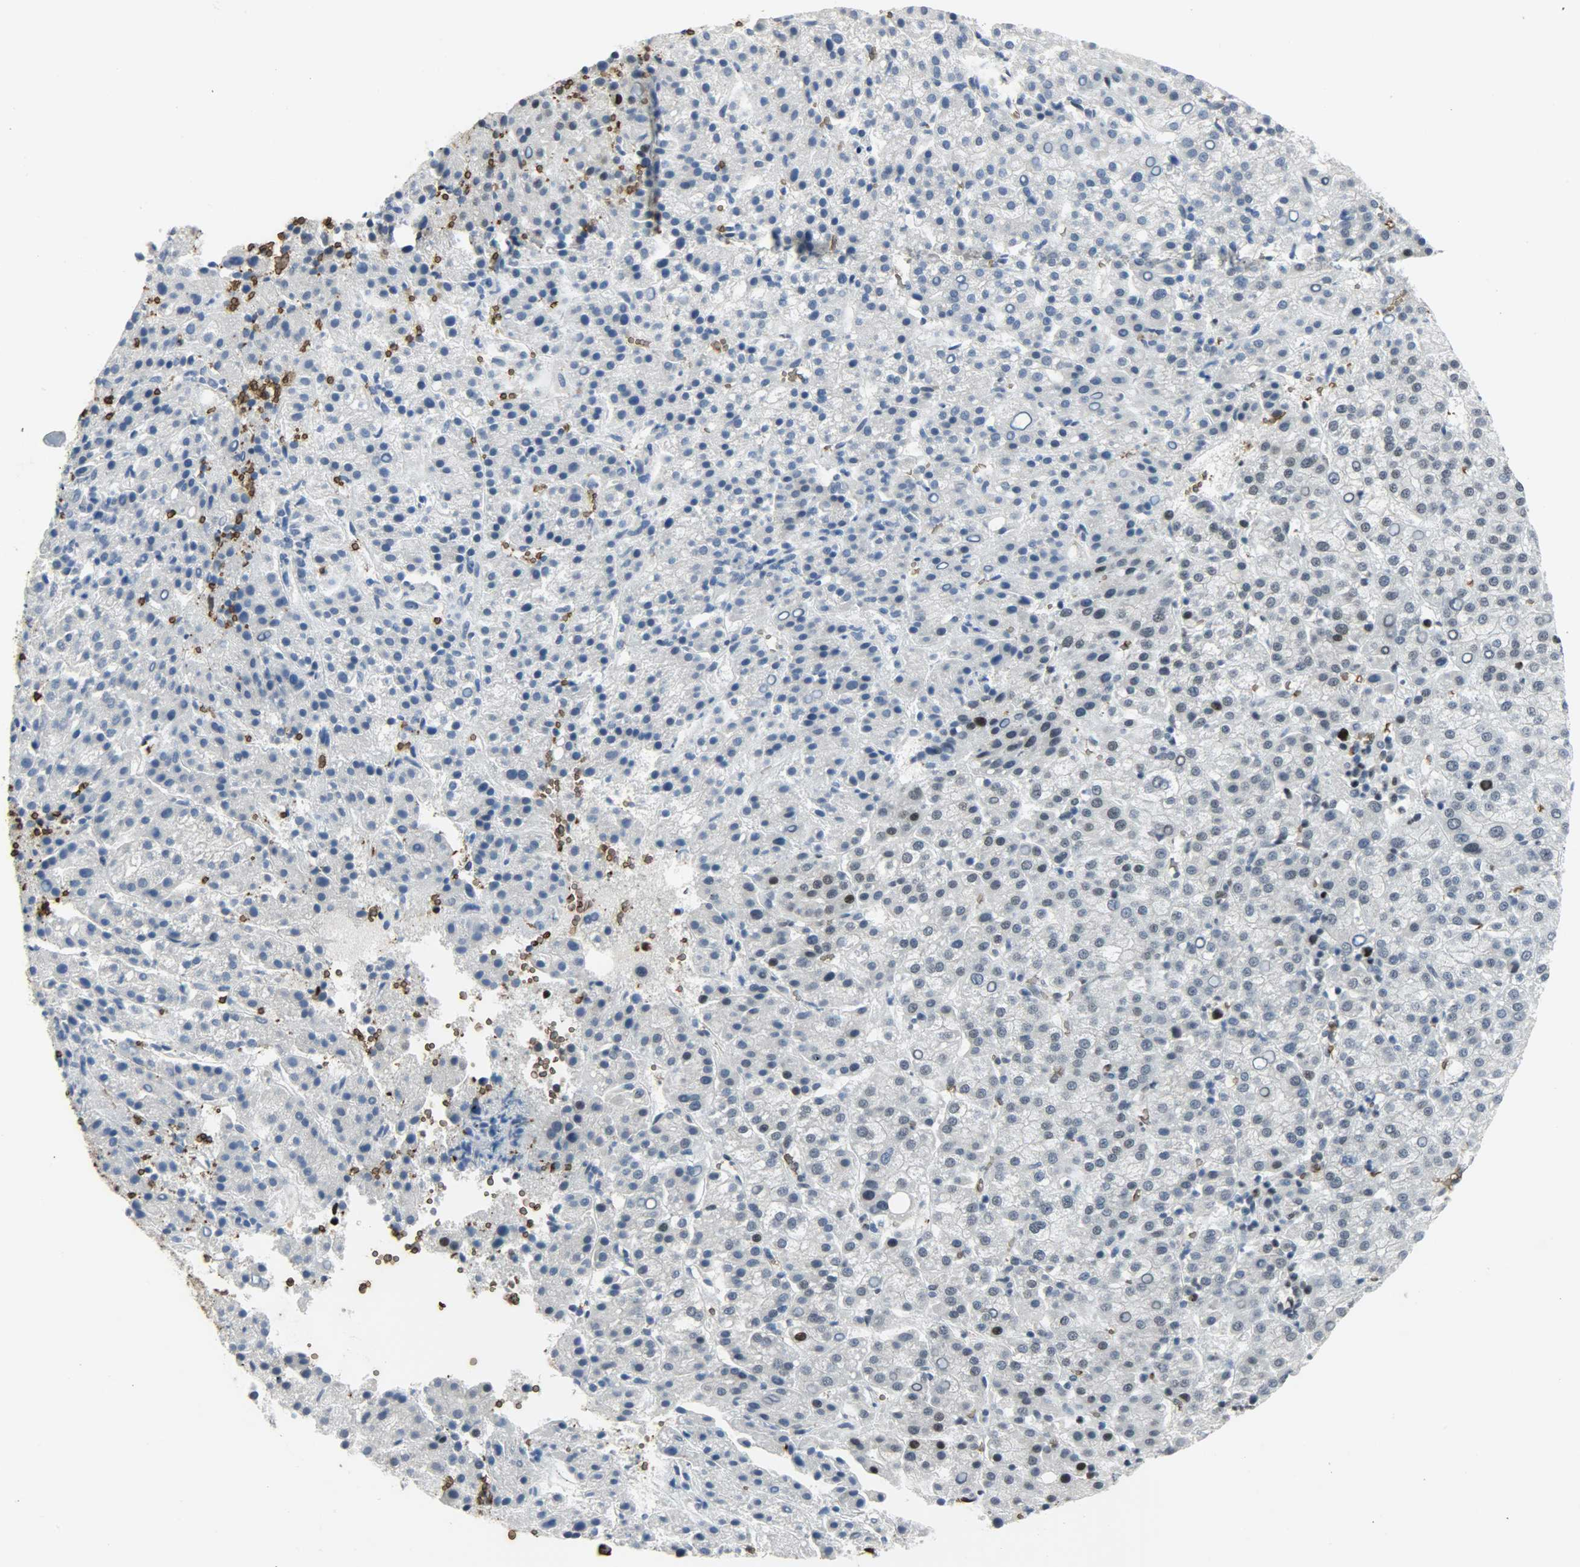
{"staining": {"intensity": "negative", "quantity": "none", "location": "none"}, "tissue": "liver cancer", "cell_type": "Tumor cells", "image_type": "cancer", "snomed": [{"axis": "morphology", "description": "Carcinoma, Hepatocellular, NOS"}, {"axis": "topography", "description": "Liver"}], "caption": "An image of human hepatocellular carcinoma (liver) is negative for staining in tumor cells. (DAB (3,3'-diaminobenzidine) immunohistochemistry (IHC) with hematoxylin counter stain).", "gene": "SNAI1", "patient": {"sex": "female", "age": 58}}